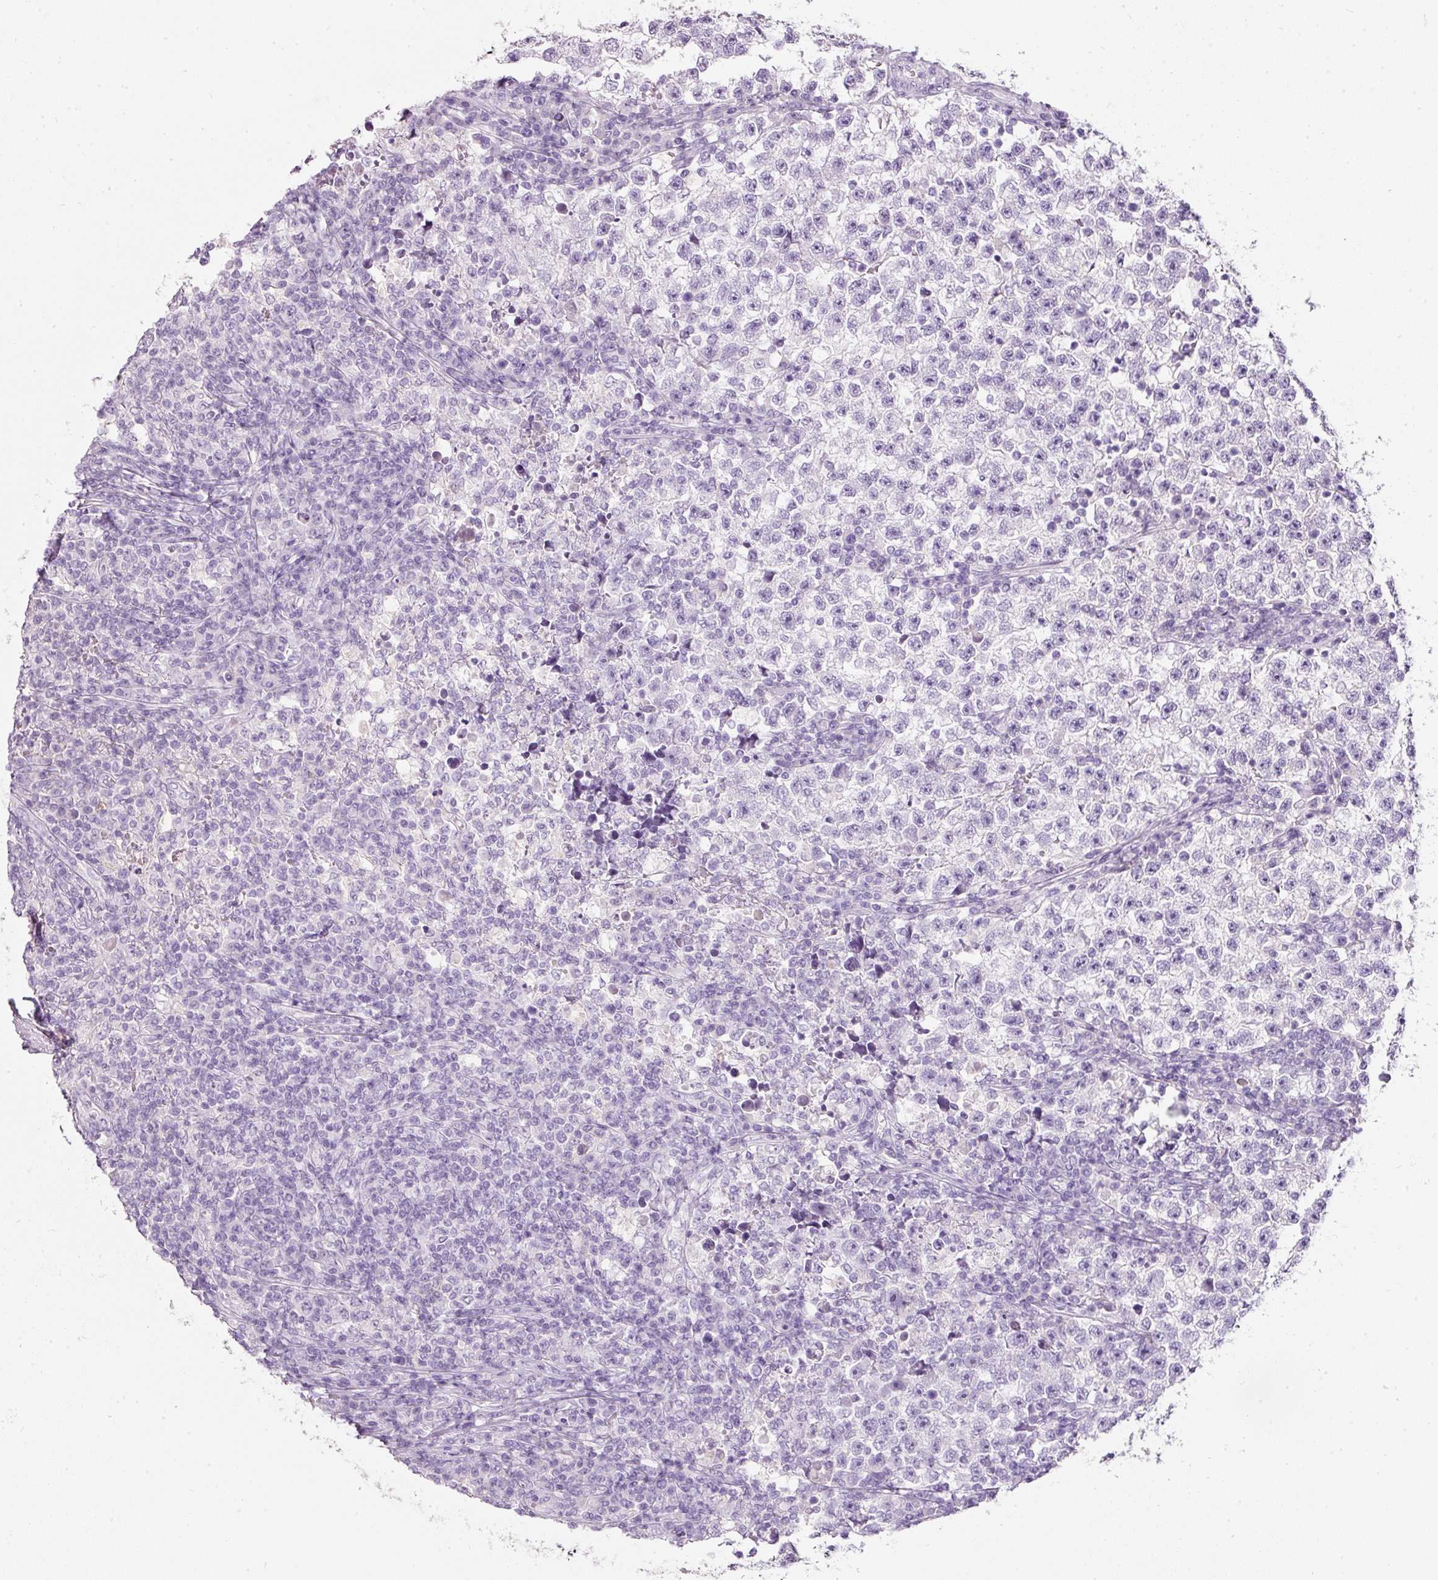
{"staining": {"intensity": "negative", "quantity": "none", "location": "none"}, "tissue": "testis cancer", "cell_type": "Tumor cells", "image_type": "cancer", "snomed": [{"axis": "morphology", "description": "Seminoma, NOS"}, {"axis": "topography", "description": "Testis"}], "caption": "An immunohistochemistry (IHC) histopathology image of seminoma (testis) is shown. There is no staining in tumor cells of seminoma (testis). (DAB immunohistochemistry with hematoxylin counter stain).", "gene": "DNM1", "patient": {"sex": "male", "age": 22}}